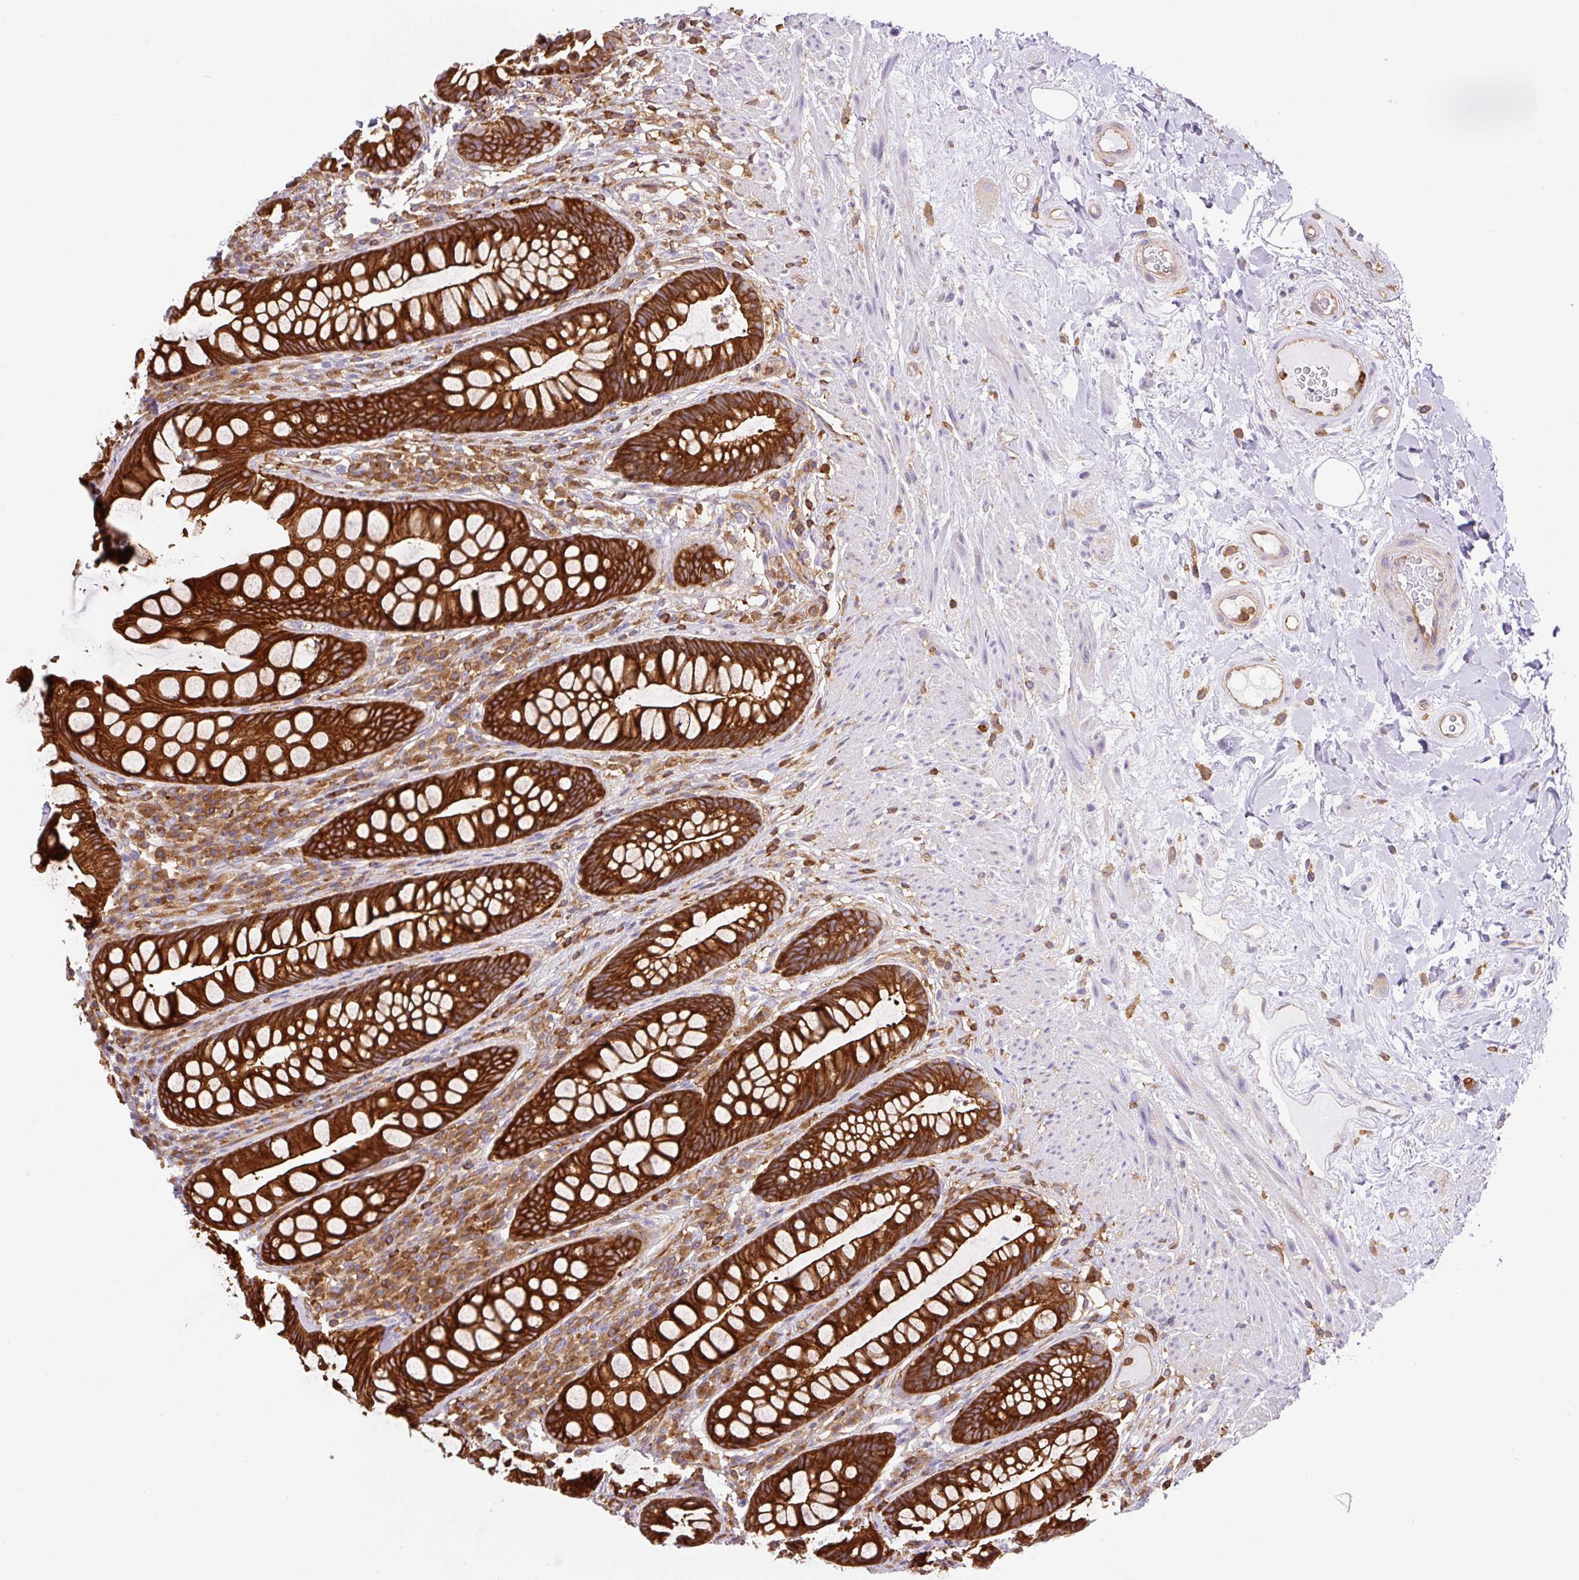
{"staining": {"intensity": "strong", "quantity": ">75%", "location": "cytoplasmic/membranous"}, "tissue": "rectum", "cell_type": "Glandular cells", "image_type": "normal", "snomed": [{"axis": "morphology", "description": "Normal tissue, NOS"}, {"axis": "topography", "description": "Rectum"}], "caption": "IHC histopathology image of benign rectum: human rectum stained using immunohistochemistry (IHC) shows high levels of strong protein expression localized specifically in the cytoplasmic/membranous of glandular cells, appearing as a cytoplasmic/membranous brown color.", "gene": "DNM2", "patient": {"sex": "male", "age": 74}}